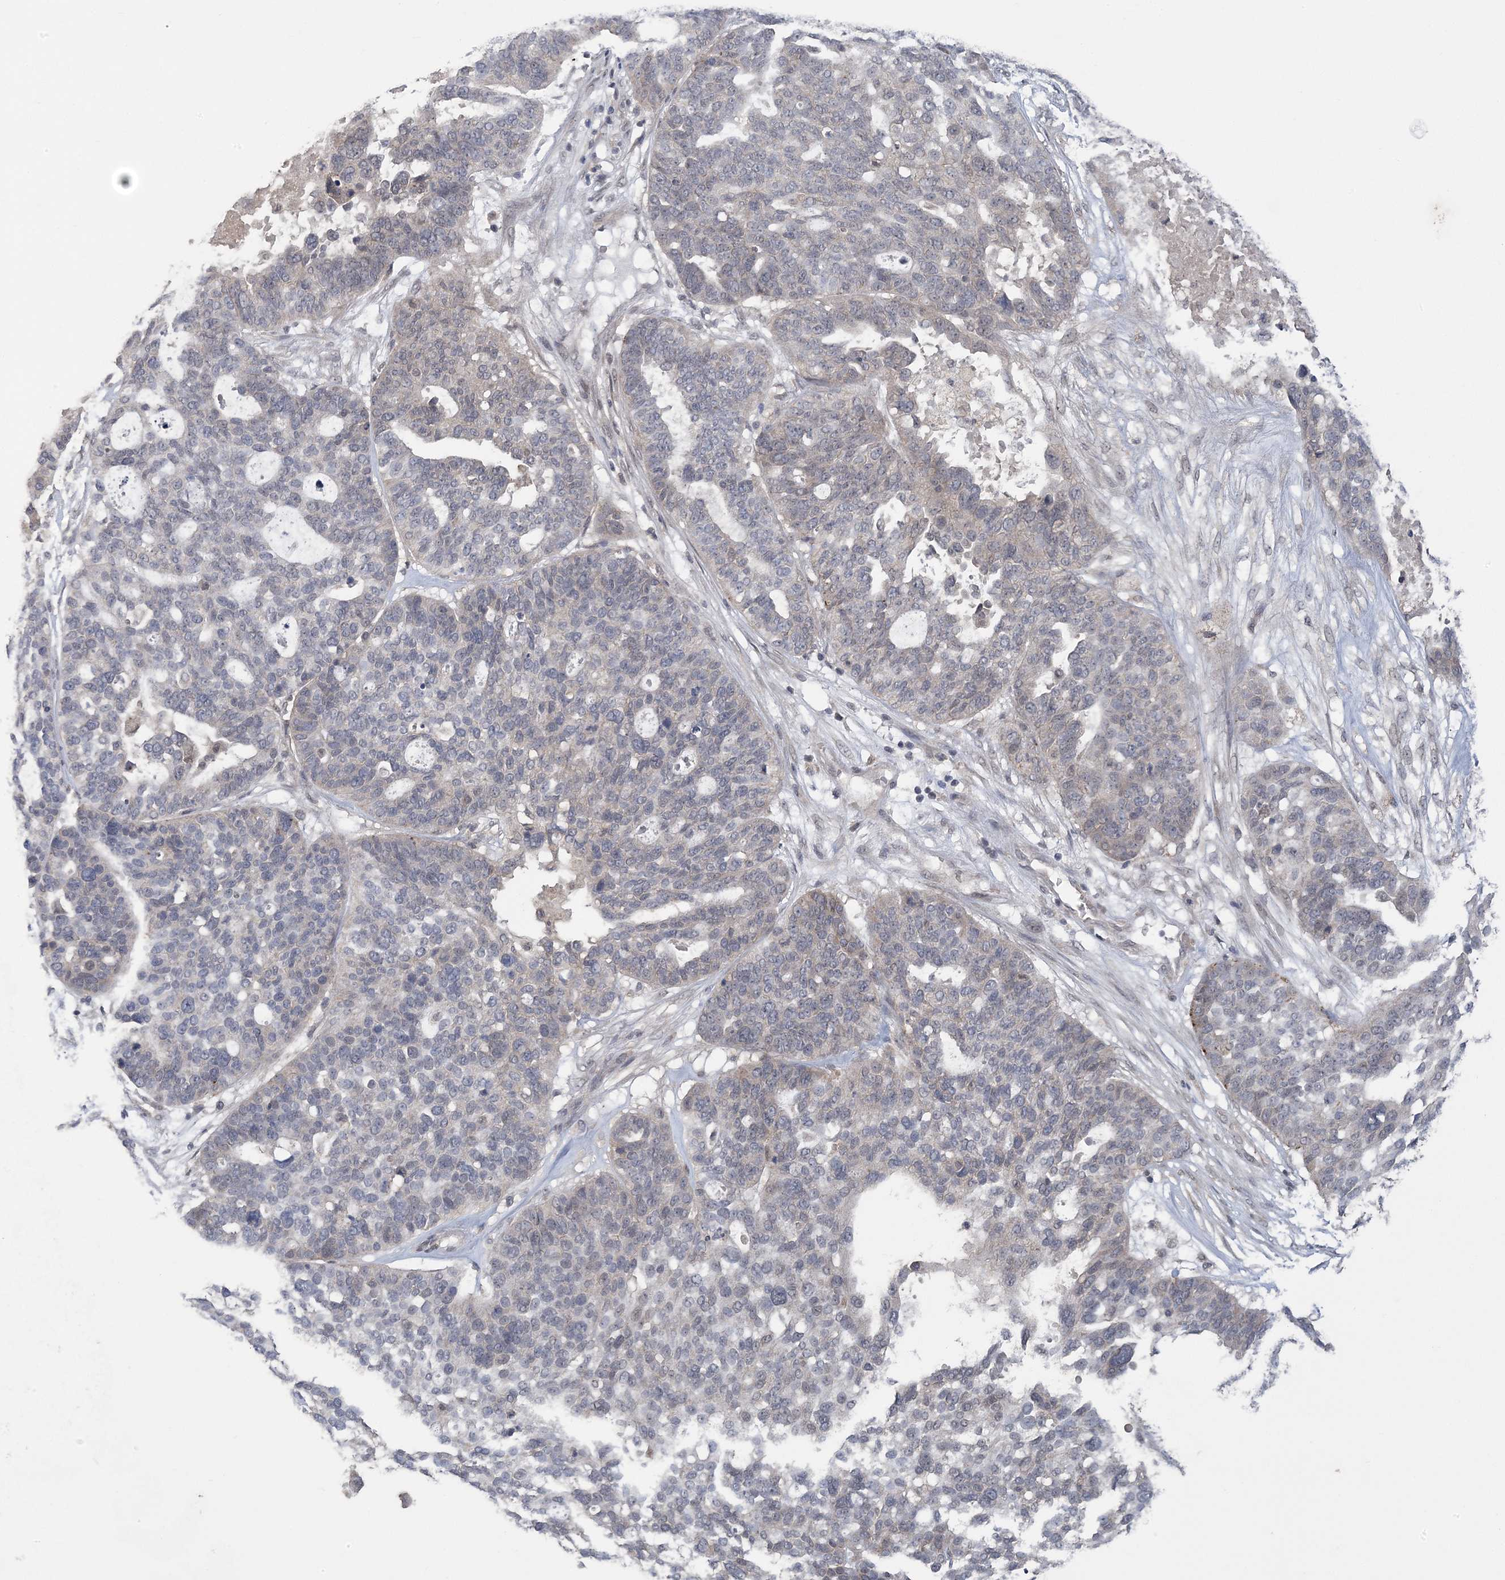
{"staining": {"intensity": "weak", "quantity": "<25%", "location": "cytoplasmic/membranous"}, "tissue": "ovarian cancer", "cell_type": "Tumor cells", "image_type": "cancer", "snomed": [{"axis": "morphology", "description": "Cystadenocarcinoma, serous, NOS"}, {"axis": "topography", "description": "Ovary"}], "caption": "A micrograph of ovarian serous cystadenocarcinoma stained for a protein demonstrates no brown staining in tumor cells.", "gene": "ZBTB7A", "patient": {"sex": "female", "age": 59}}